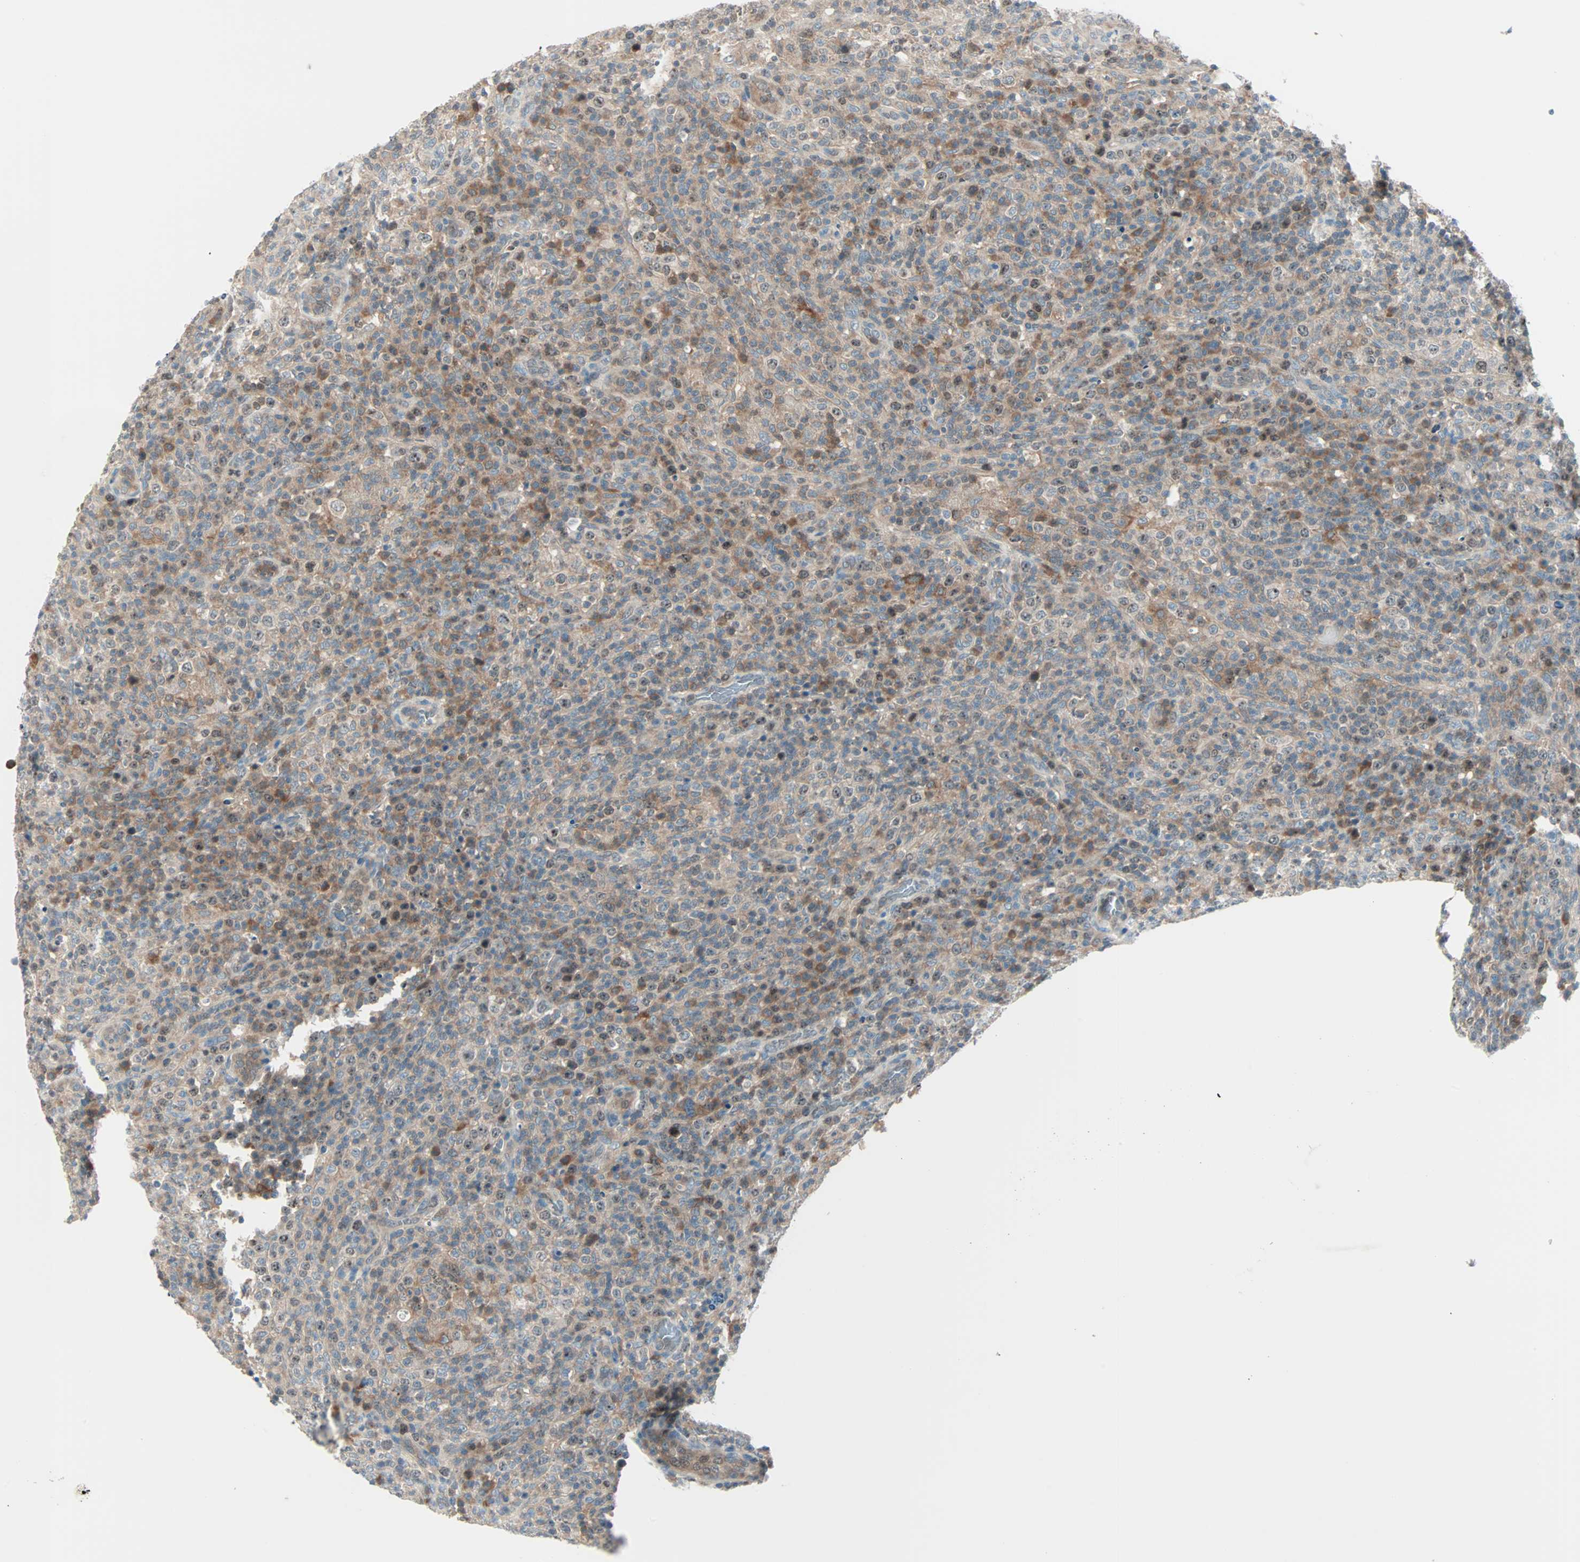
{"staining": {"intensity": "weak", "quantity": "25%-75%", "location": "cytoplasmic/membranous"}, "tissue": "lymphoma", "cell_type": "Tumor cells", "image_type": "cancer", "snomed": [{"axis": "morphology", "description": "Malignant lymphoma, non-Hodgkin's type, High grade"}, {"axis": "topography", "description": "Lymph node"}], "caption": "This micrograph exhibits immunohistochemistry (IHC) staining of human malignant lymphoma, non-Hodgkin's type (high-grade), with low weak cytoplasmic/membranous positivity in approximately 25%-75% of tumor cells.", "gene": "SMIM8", "patient": {"sex": "female", "age": 76}}